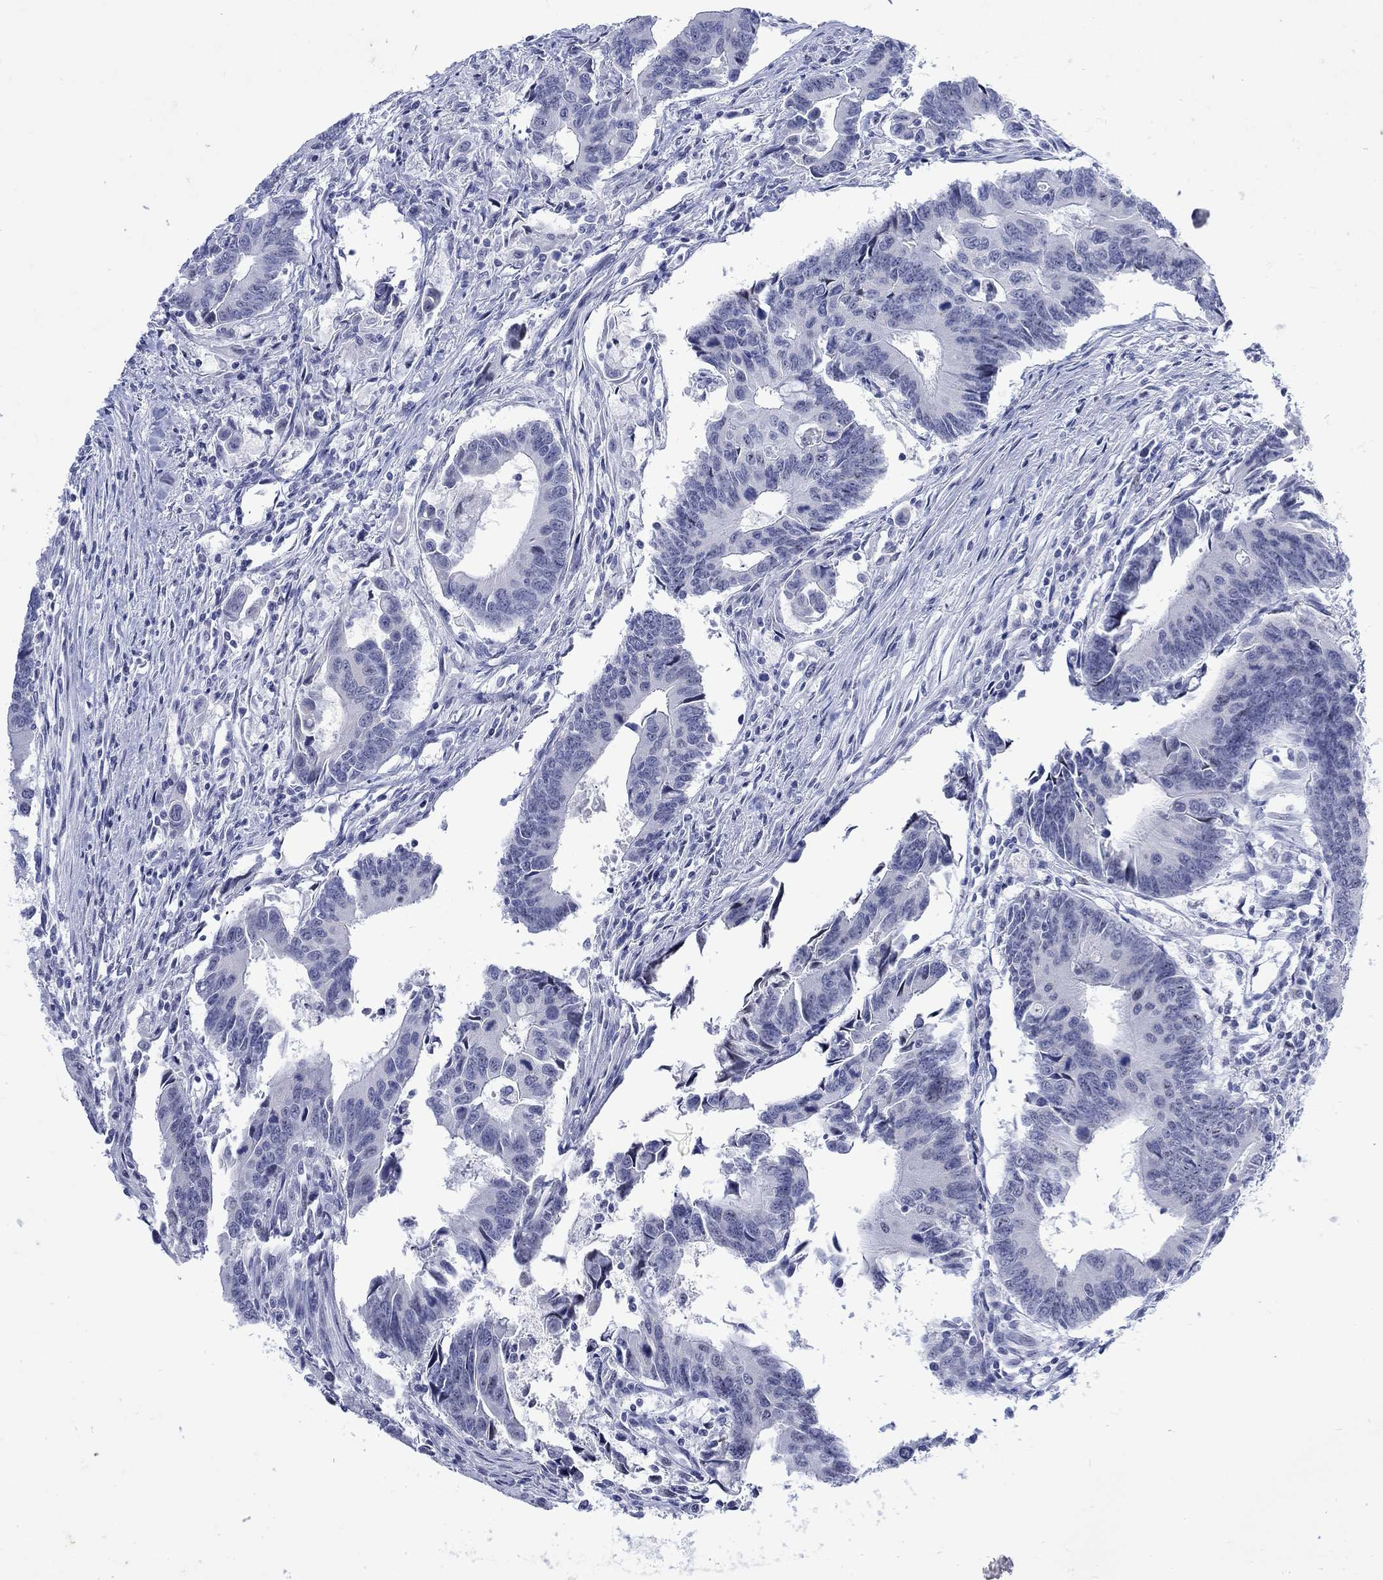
{"staining": {"intensity": "negative", "quantity": "none", "location": "none"}, "tissue": "colorectal cancer", "cell_type": "Tumor cells", "image_type": "cancer", "snomed": [{"axis": "morphology", "description": "Adenocarcinoma, NOS"}, {"axis": "topography", "description": "Rectum"}], "caption": "High magnification brightfield microscopy of colorectal cancer stained with DAB (brown) and counterstained with hematoxylin (blue): tumor cells show no significant staining. (DAB (3,3'-diaminobenzidine) immunohistochemistry (IHC), high magnification).", "gene": "KRT76", "patient": {"sex": "male", "age": 67}}